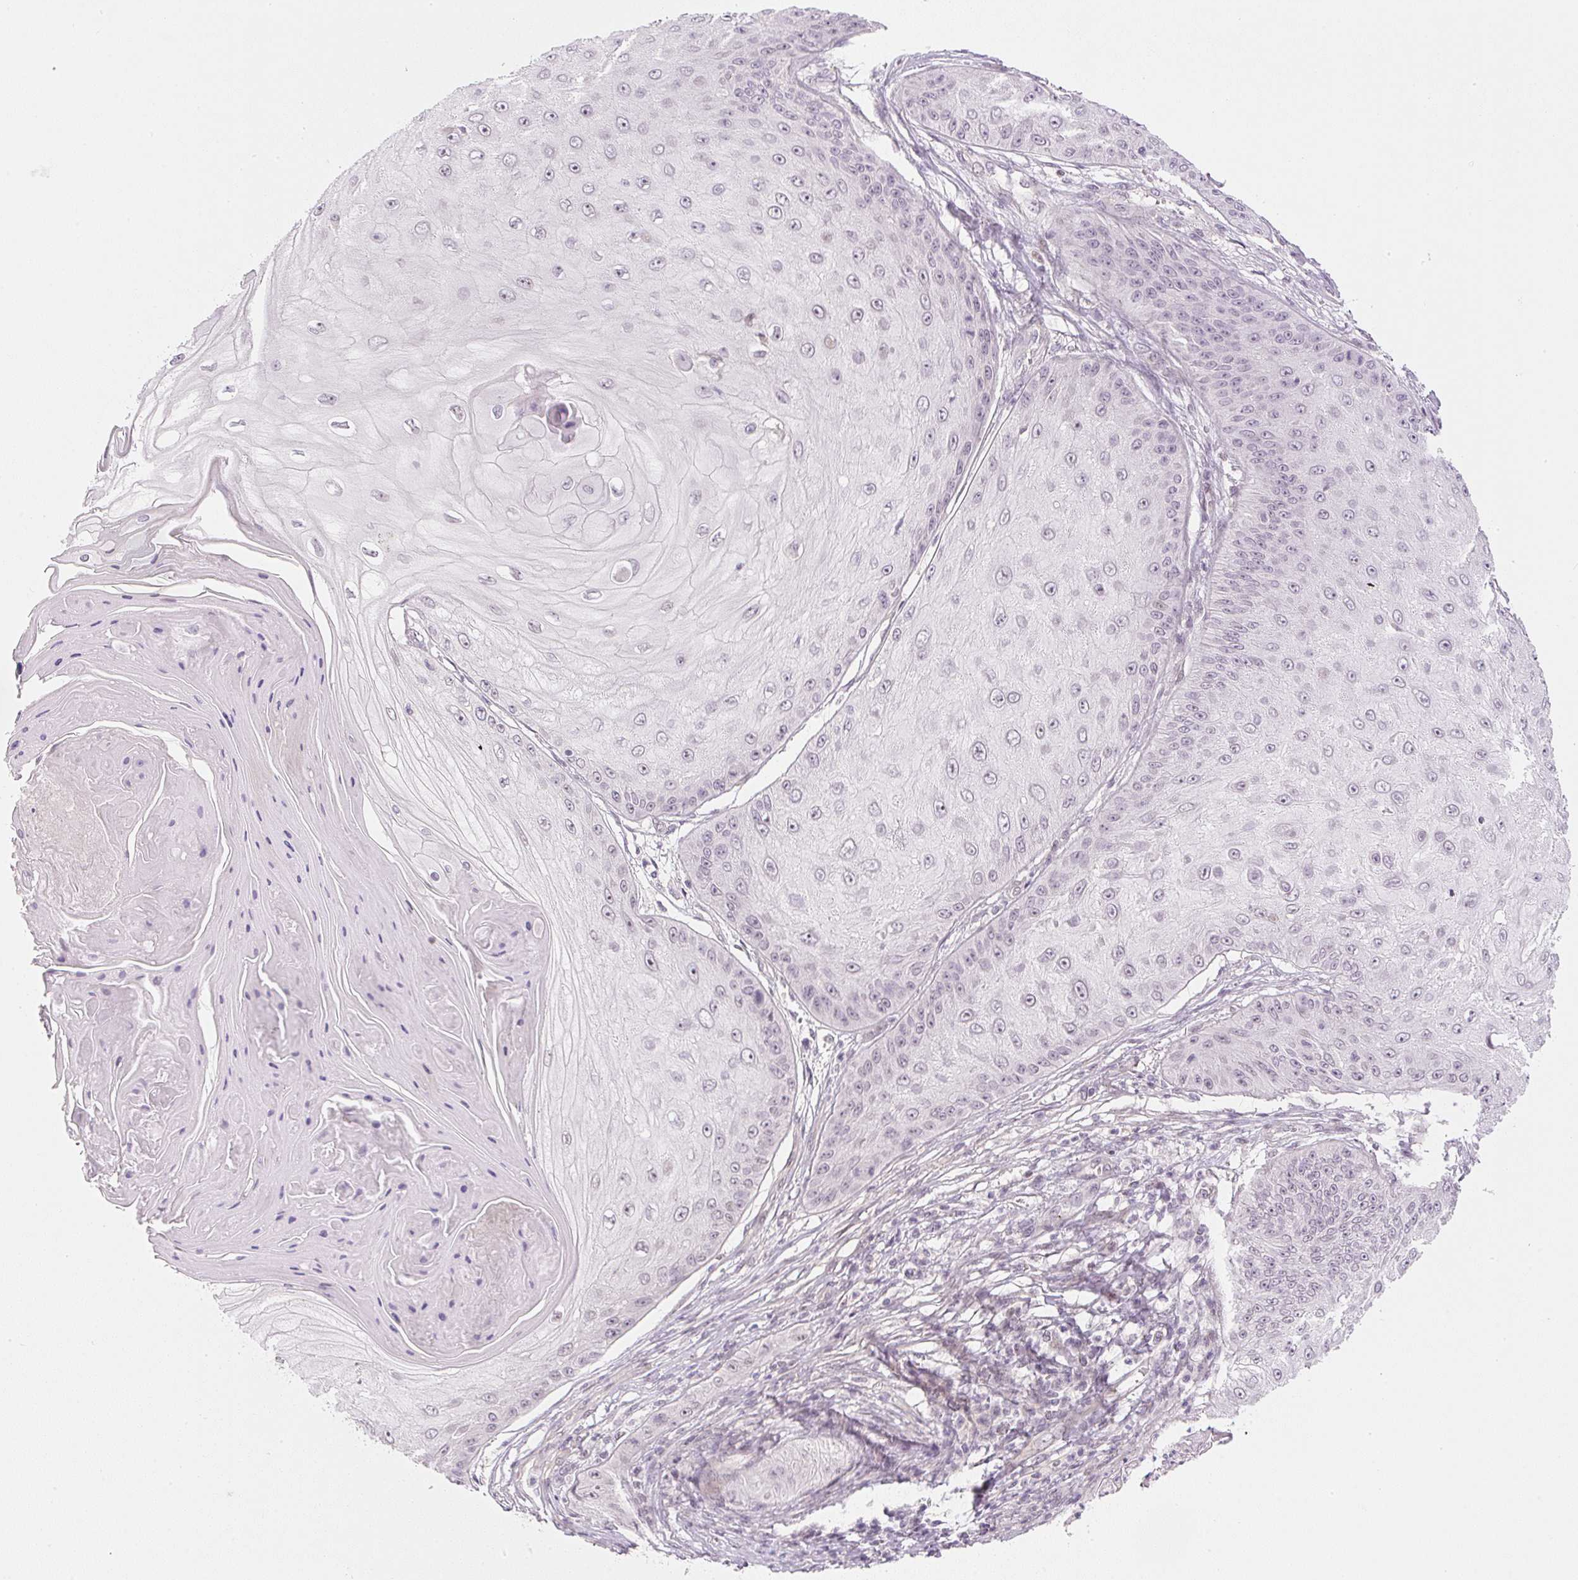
{"staining": {"intensity": "weak", "quantity": "<25%", "location": "nuclear"}, "tissue": "skin cancer", "cell_type": "Tumor cells", "image_type": "cancer", "snomed": [{"axis": "morphology", "description": "Squamous cell carcinoma, NOS"}, {"axis": "topography", "description": "Skin"}], "caption": "This is an IHC photomicrograph of squamous cell carcinoma (skin). There is no expression in tumor cells.", "gene": "DPPA4", "patient": {"sex": "male", "age": 70}}